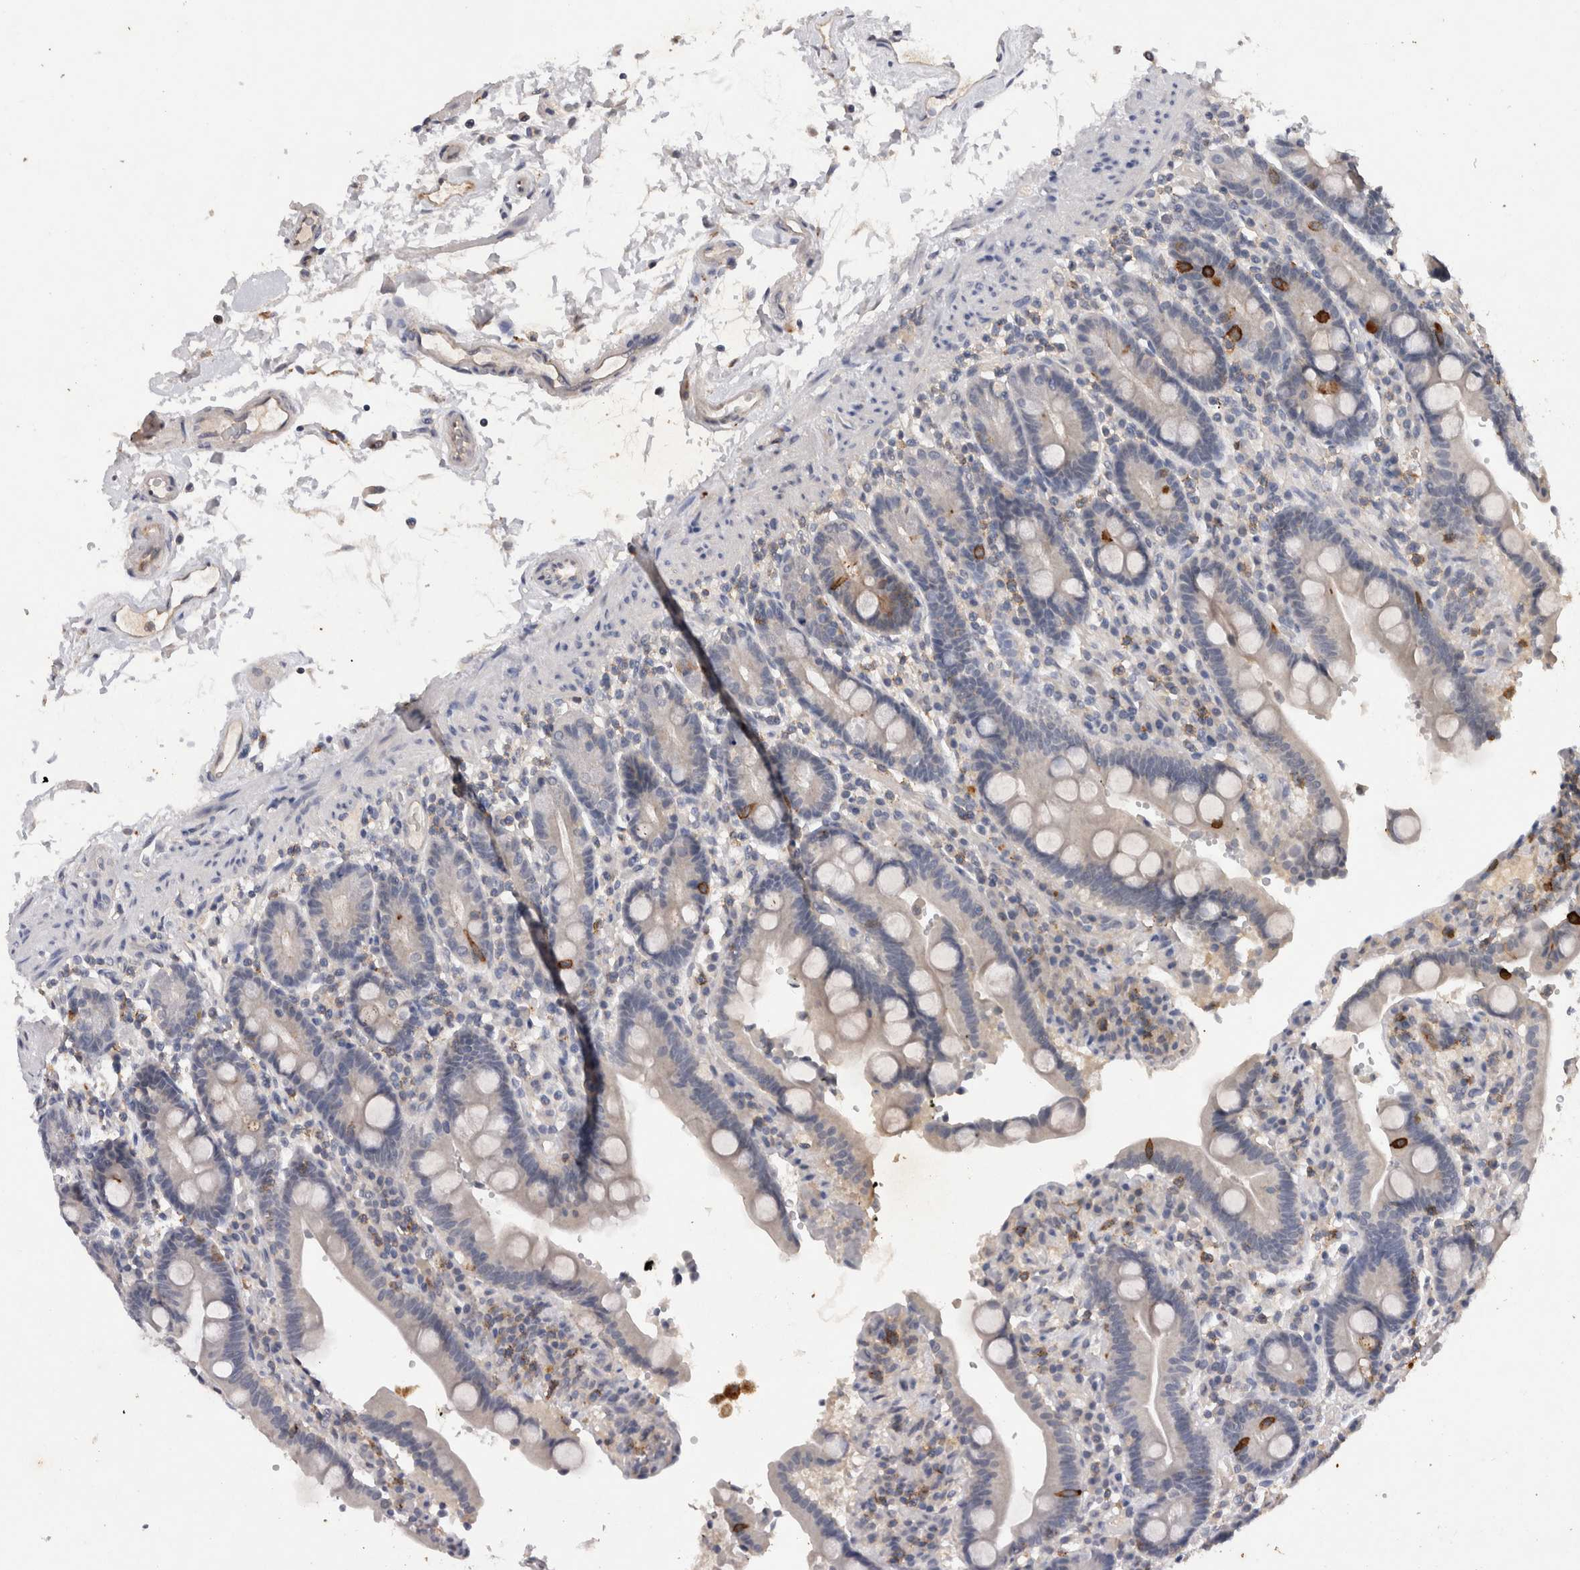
{"staining": {"intensity": "negative", "quantity": "none", "location": "none"}, "tissue": "duodenum", "cell_type": "Glandular cells", "image_type": "normal", "snomed": [{"axis": "morphology", "description": "Normal tissue, NOS"}, {"axis": "topography", "description": "Small intestine, NOS"}], "caption": "This is a histopathology image of immunohistochemistry staining of normal duodenum, which shows no staining in glandular cells. The staining is performed using DAB (3,3'-diaminobenzidine) brown chromogen with nuclei counter-stained in using hematoxylin.", "gene": "RASSF3", "patient": {"sex": "female", "age": 71}}